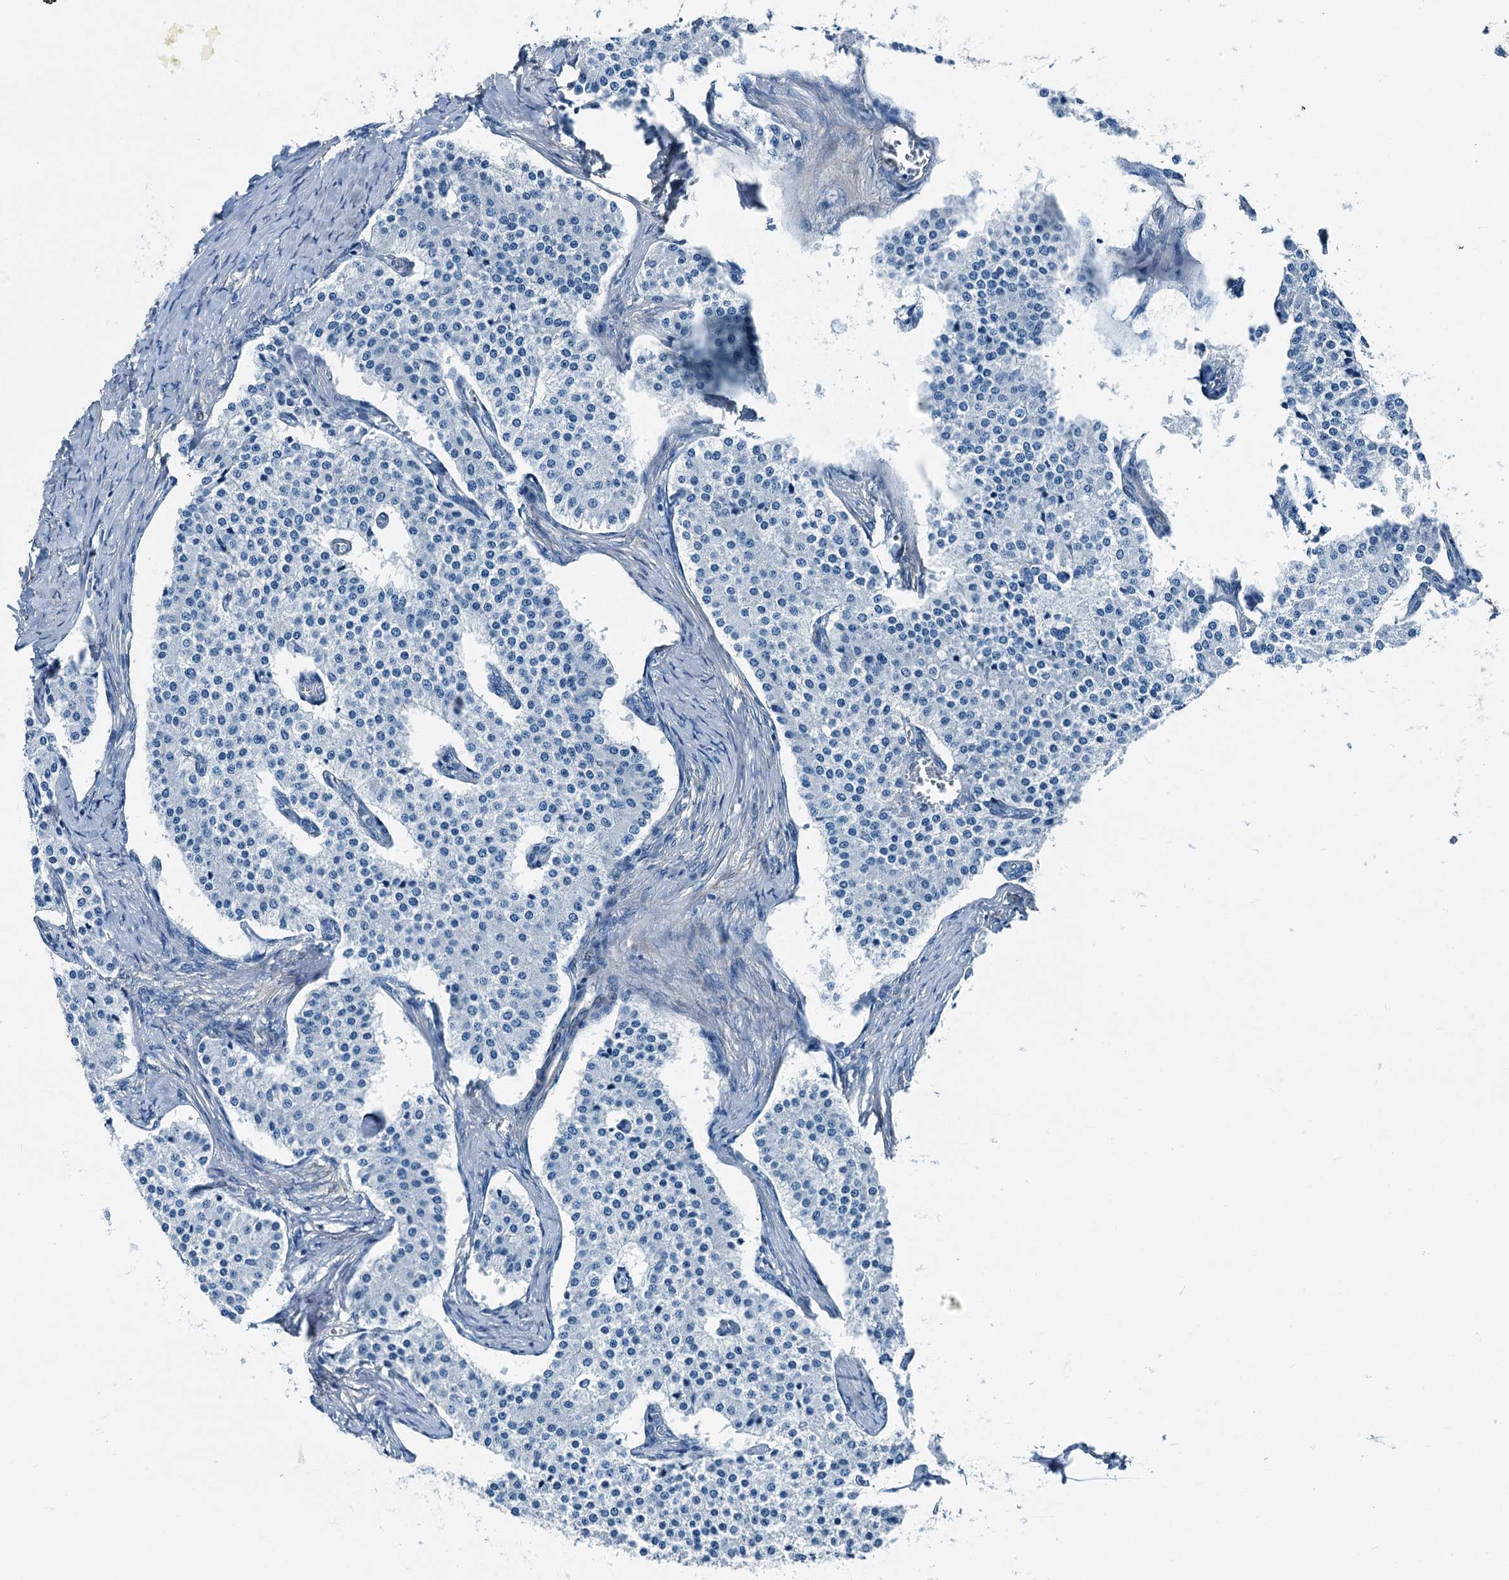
{"staining": {"intensity": "negative", "quantity": "none", "location": "none"}, "tissue": "carcinoid", "cell_type": "Tumor cells", "image_type": "cancer", "snomed": [{"axis": "morphology", "description": "Carcinoid, malignant, NOS"}, {"axis": "topography", "description": "Colon"}], "caption": "High magnification brightfield microscopy of carcinoid stained with DAB (3,3'-diaminobenzidine) (brown) and counterstained with hematoxylin (blue): tumor cells show no significant positivity. (Stains: DAB immunohistochemistry with hematoxylin counter stain, Microscopy: brightfield microscopy at high magnification).", "gene": "RAB3IL1", "patient": {"sex": "female", "age": 52}}